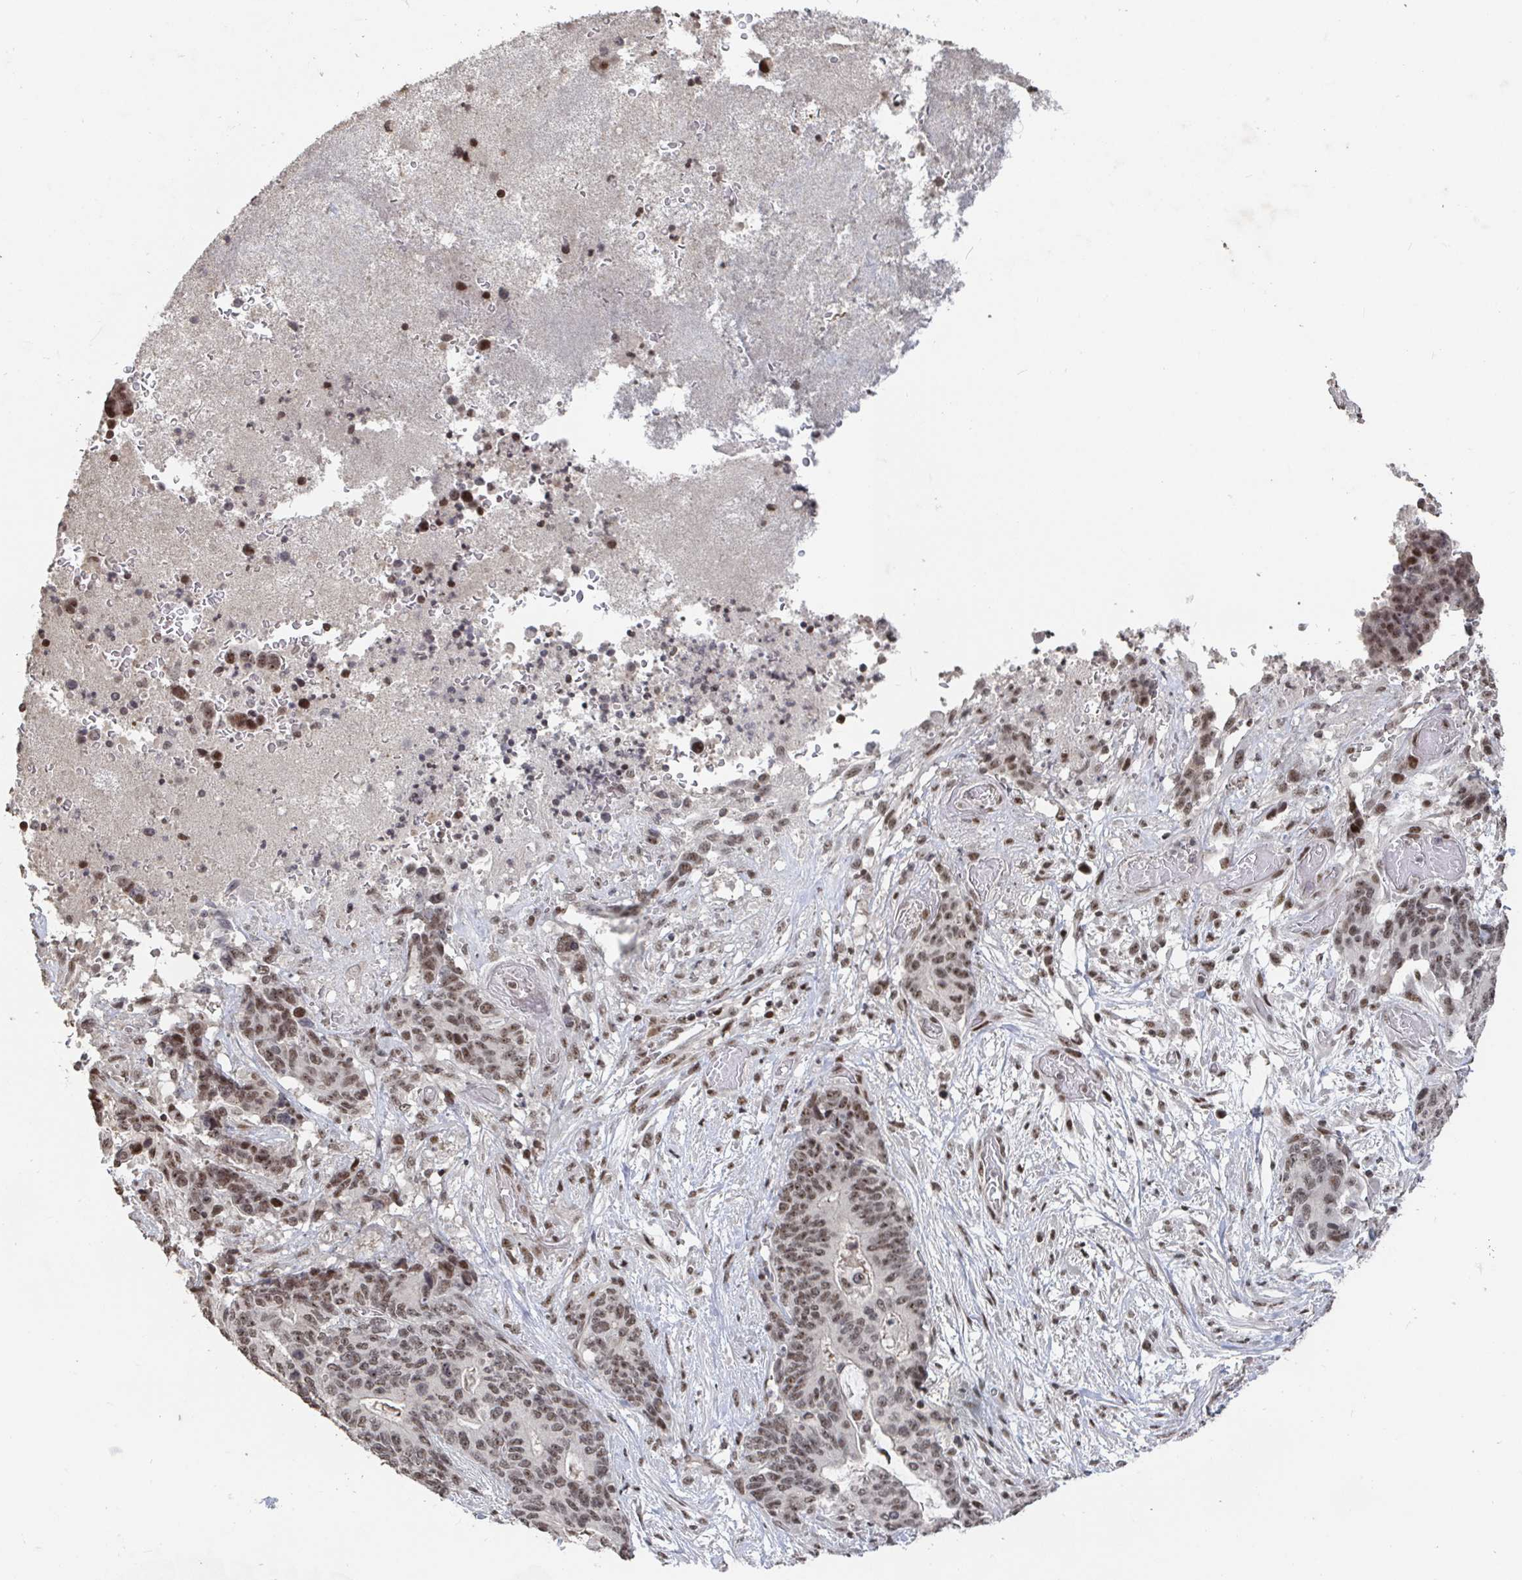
{"staining": {"intensity": "weak", "quantity": ">75%", "location": "nuclear"}, "tissue": "stomach cancer", "cell_type": "Tumor cells", "image_type": "cancer", "snomed": [{"axis": "morphology", "description": "Normal tissue, NOS"}, {"axis": "morphology", "description": "Adenocarcinoma, NOS"}, {"axis": "topography", "description": "Stomach"}], "caption": "Protein staining of stomach cancer tissue displays weak nuclear expression in about >75% of tumor cells.", "gene": "ZDHHC12", "patient": {"sex": "female", "age": 64}}